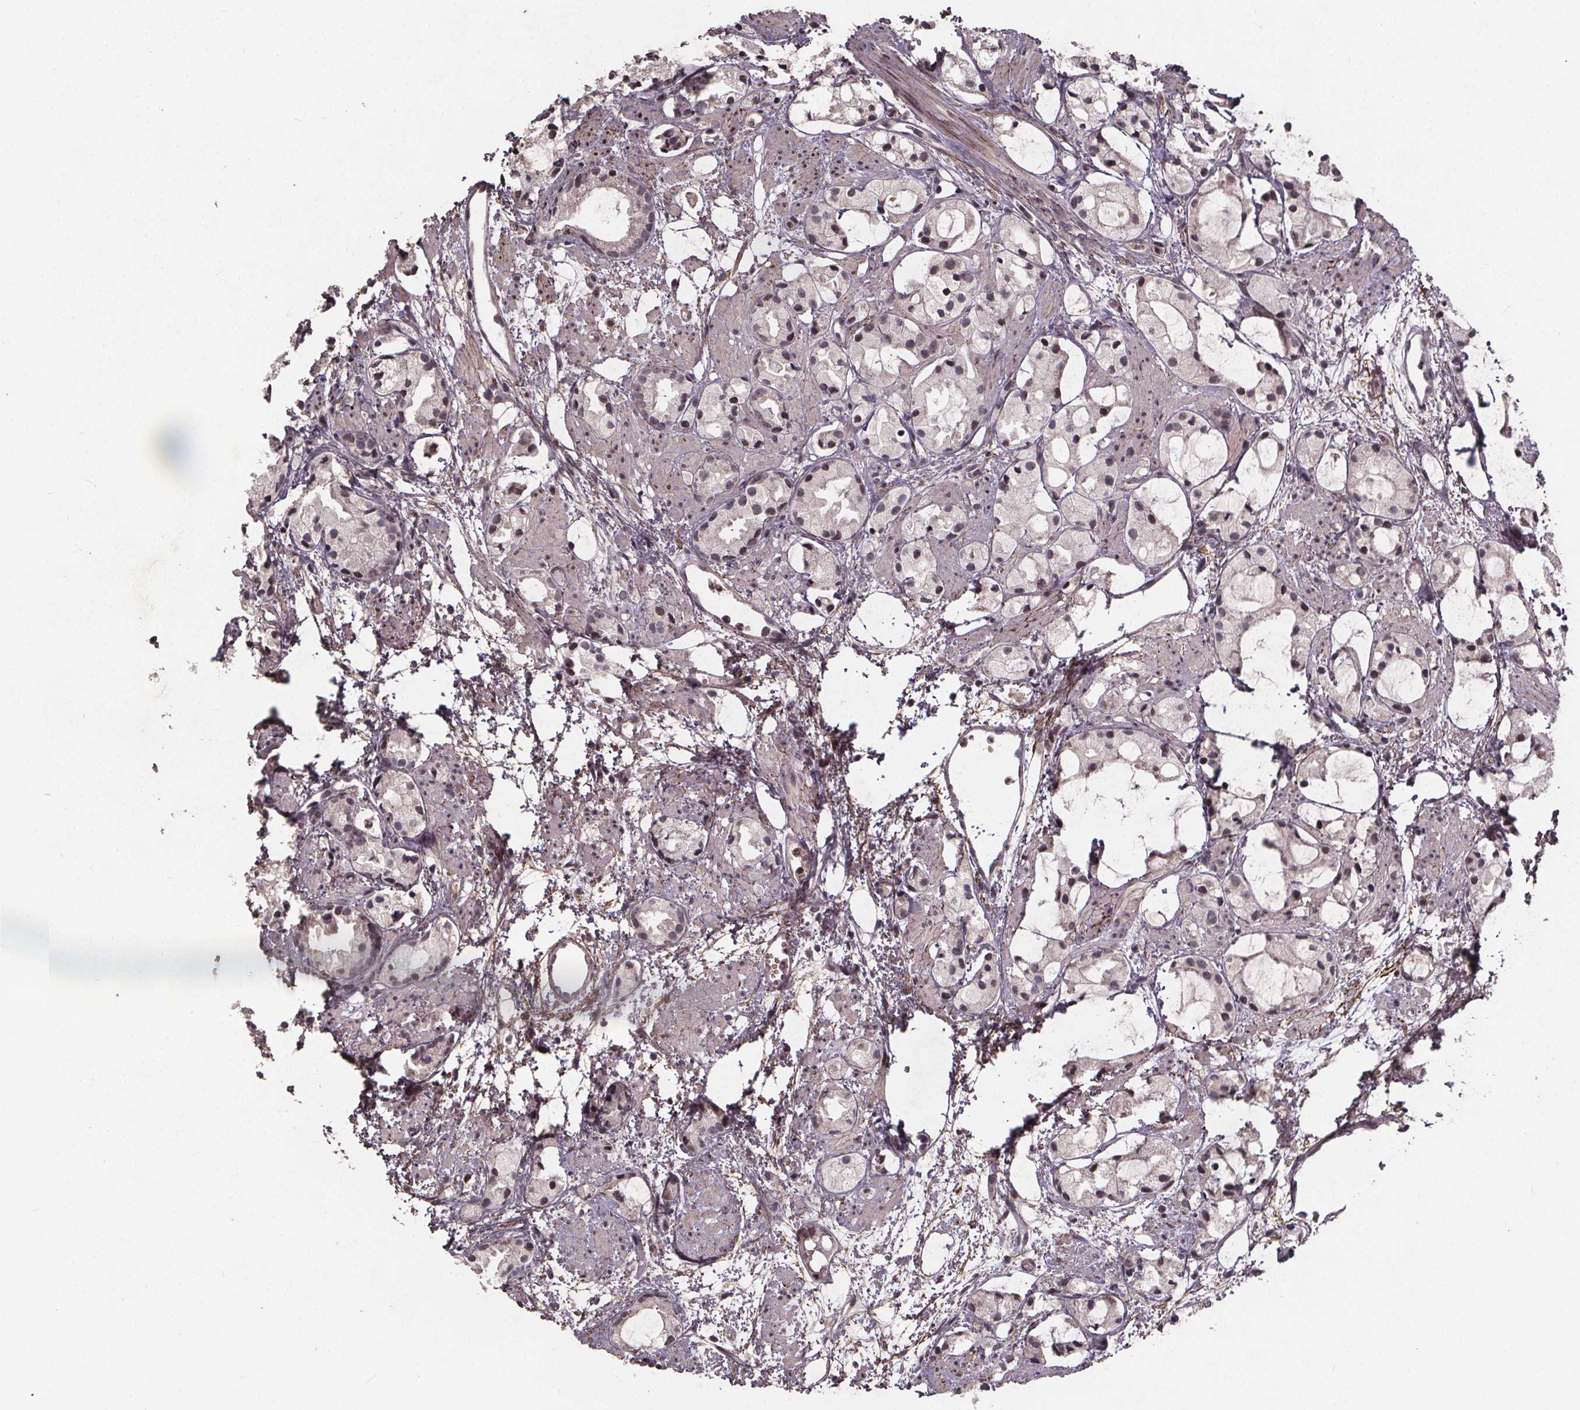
{"staining": {"intensity": "negative", "quantity": "none", "location": "none"}, "tissue": "prostate cancer", "cell_type": "Tumor cells", "image_type": "cancer", "snomed": [{"axis": "morphology", "description": "Adenocarcinoma, High grade"}, {"axis": "topography", "description": "Prostate"}], "caption": "Immunohistochemical staining of prostate high-grade adenocarcinoma demonstrates no significant staining in tumor cells. (DAB immunohistochemistry (IHC), high magnification).", "gene": "GPX3", "patient": {"sex": "male", "age": 85}}